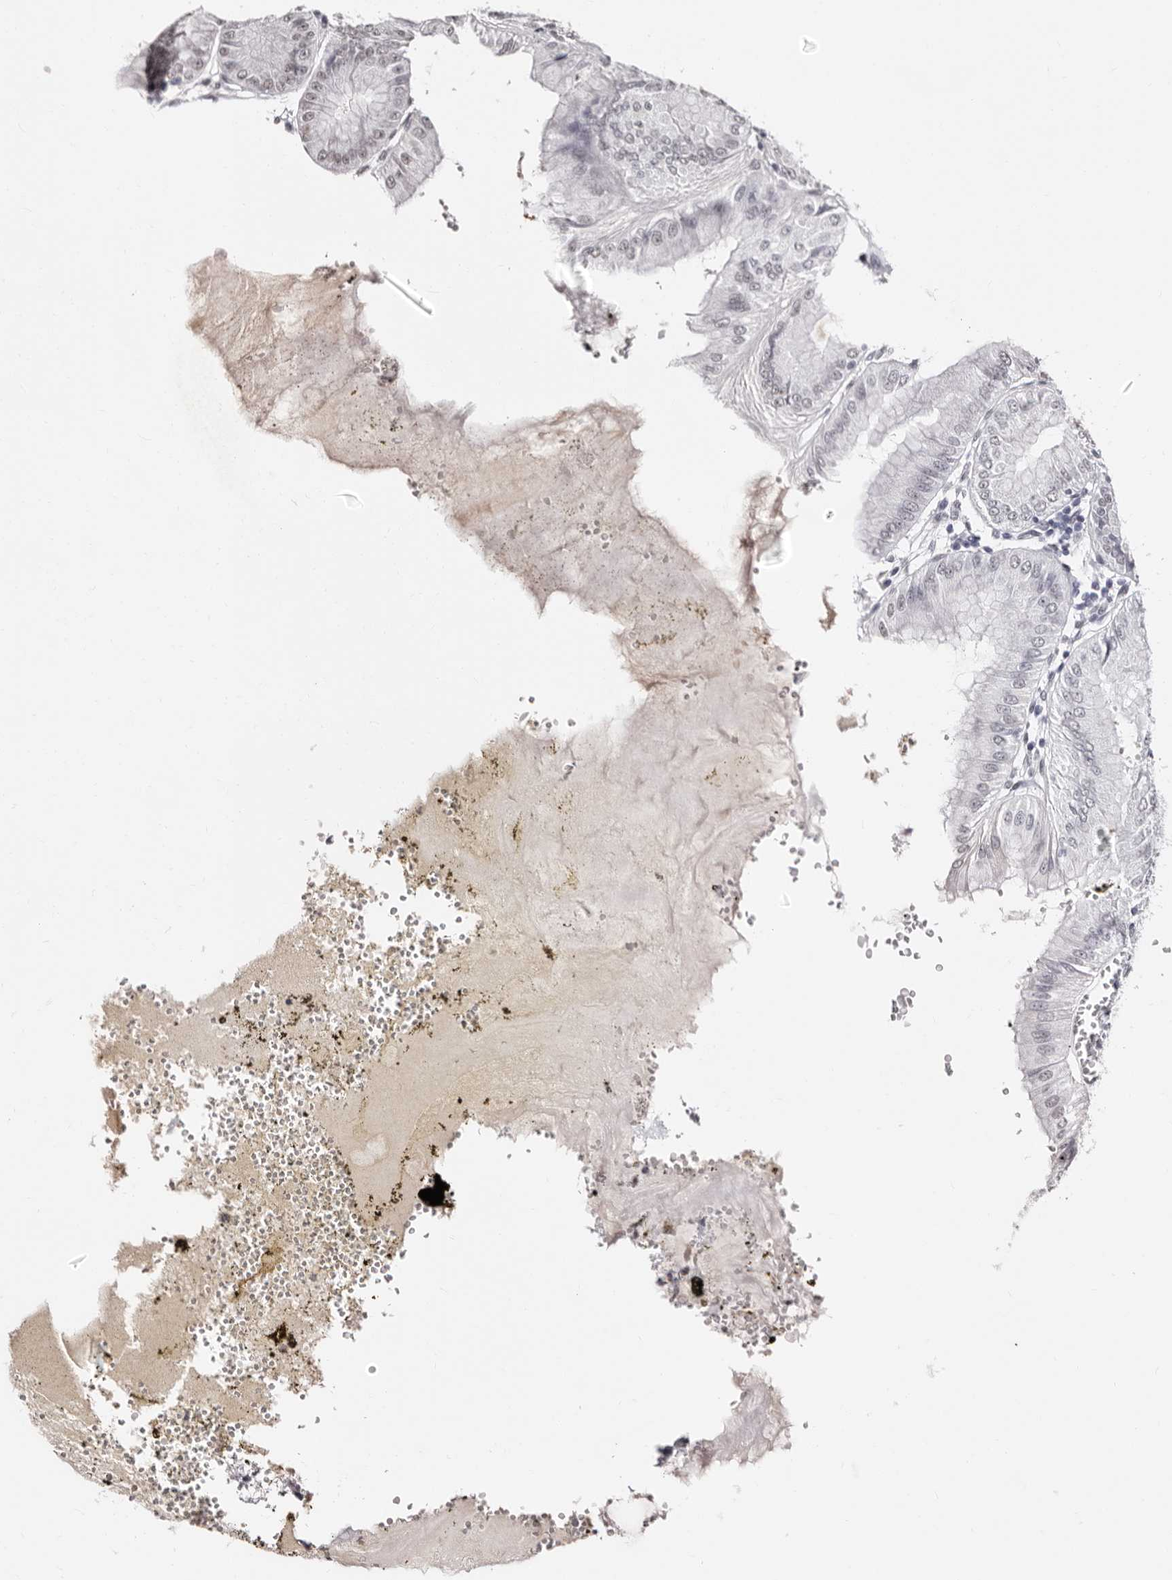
{"staining": {"intensity": "moderate", "quantity": "<25%", "location": "nuclear"}, "tissue": "stomach", "cell_type": "Glandular cells", "image_type": "normal", "snomed": [{"axis": "morphology", "description": "Normal tissue, NOS"}, {"axis": "topography", "description": "Stomach, lower"}], "caption": "Immunohistochemistry photomicrograph of benign human stomach stained for a protein (brown), which exhibits low levels of moderate nuclear expression in approximately <25% of glandular cells.", "gene": "ANAPC11", "patient": {"sex": "male", "age": 71}}